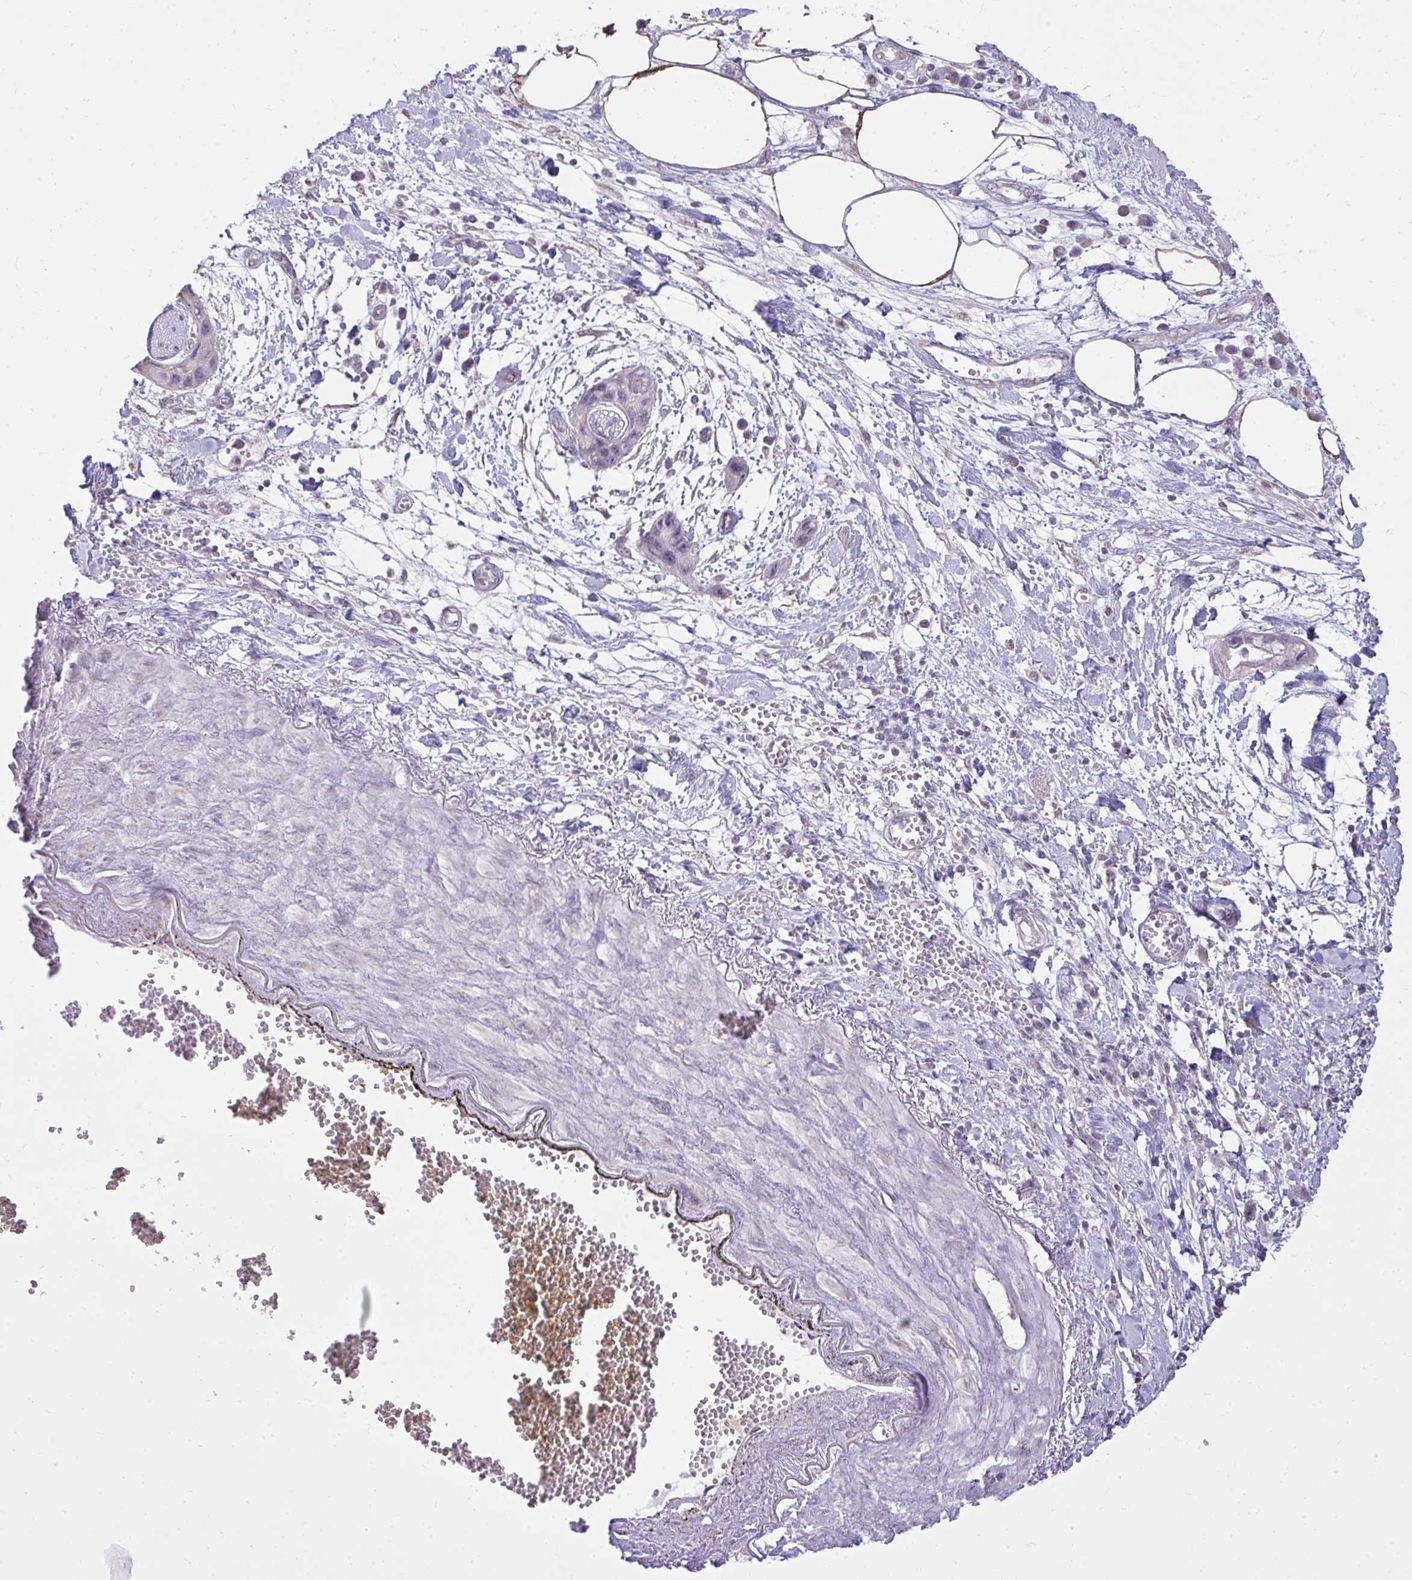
{"staining": {"intensity": "weak", "quantity": "<25%", "location": "cytoplasmic/membranous"}, "tissue": "pancreatic cancer", "cell_type": "Tumor cells", "image_type": "cancer", "snomed": [{"axis": "morphology", "description": "Adenocarcinoma, NOS"}, {"axis": "topography", "description": "Pancreas"}], "caption": "Protein analysis of pancreatic adenocarcinoma shows no significant expression in tumor cells.", "gene": "NPPA", "patient": {"sex": "female", "age": 73}}